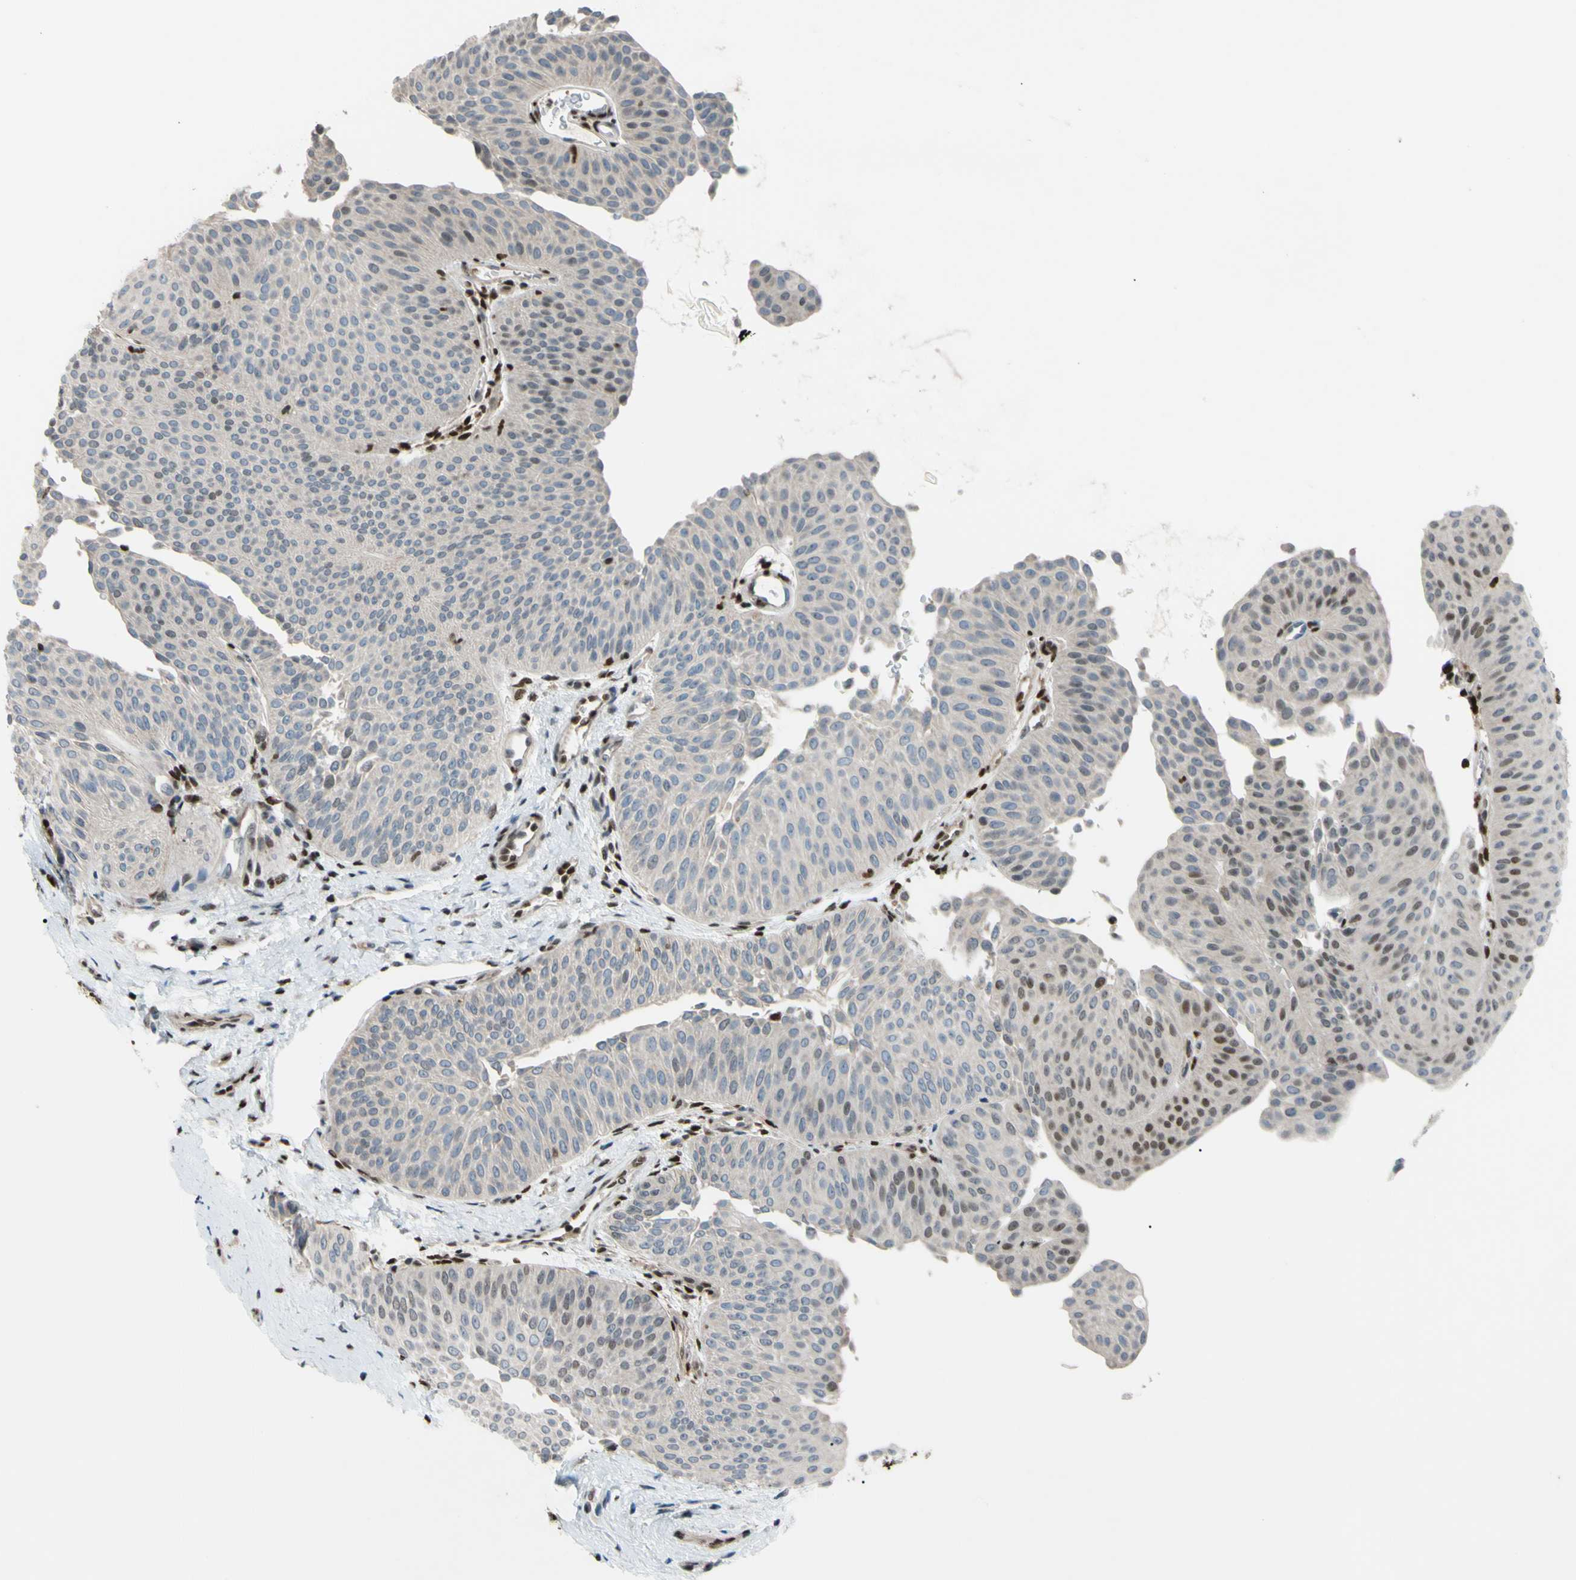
{"staining": {"intensity": "negative", "quantity": "none", "location": "none"}, "tissue": "urothelial cancer", "cell_type": "Tumor cells", "image_type": "cancer", "snomed": [{"axis": "morphology", "description": "Urothelial carcinoma, Low grade"}, {"axis": "topography", "description": "Urinary bladder"}], "caption": "Urothelial carcinoma (low-grade) was stained to show a protein in brown. There is no significant positivity in tumor cells.", "gene": "FKBP5", "patient": {"sex": "female", "age": 60}}